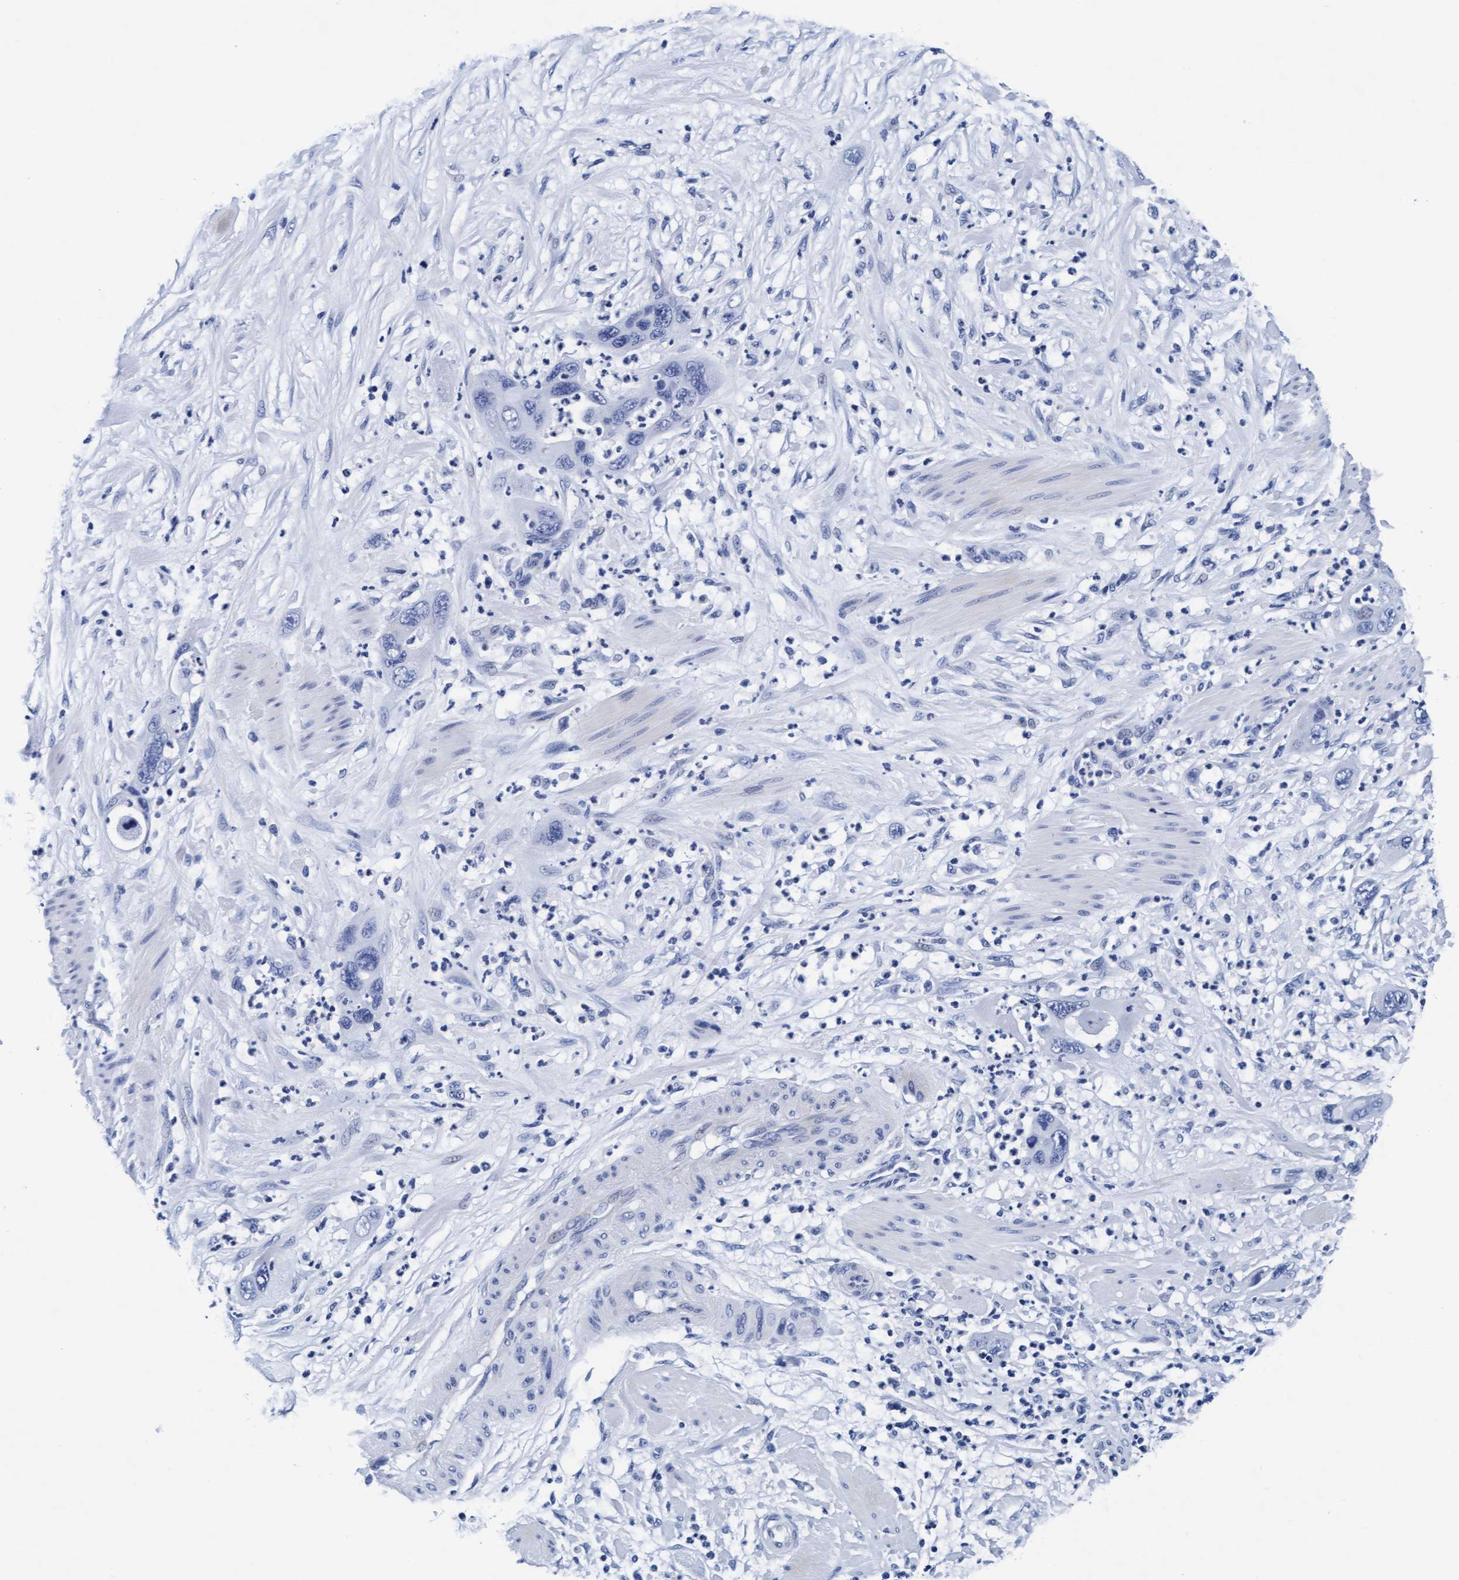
{"staining": {"intensity": "negative", "quantity": "none", "location": "none"}, "tissue": "pancreatic cancer", "cell_type": "Tumor cells", "image_type": "cancer", "snomed": [{"axis": "morphology", "description": "Adenocarcinoma, NOS"}, {"axis": "topography", "description": "Pancreas"}], "caption": "DAB (3,3'-diaminobenzidine) immunohistochemical staining of pancreatic cancer (adenocarcinoma) displays no significant expression in tumor cells. (Immunohistochemistry, brightfield microscopy, high magnification).", "gene": "ARSG", "patient": {"sex": "female", "age": 71}}